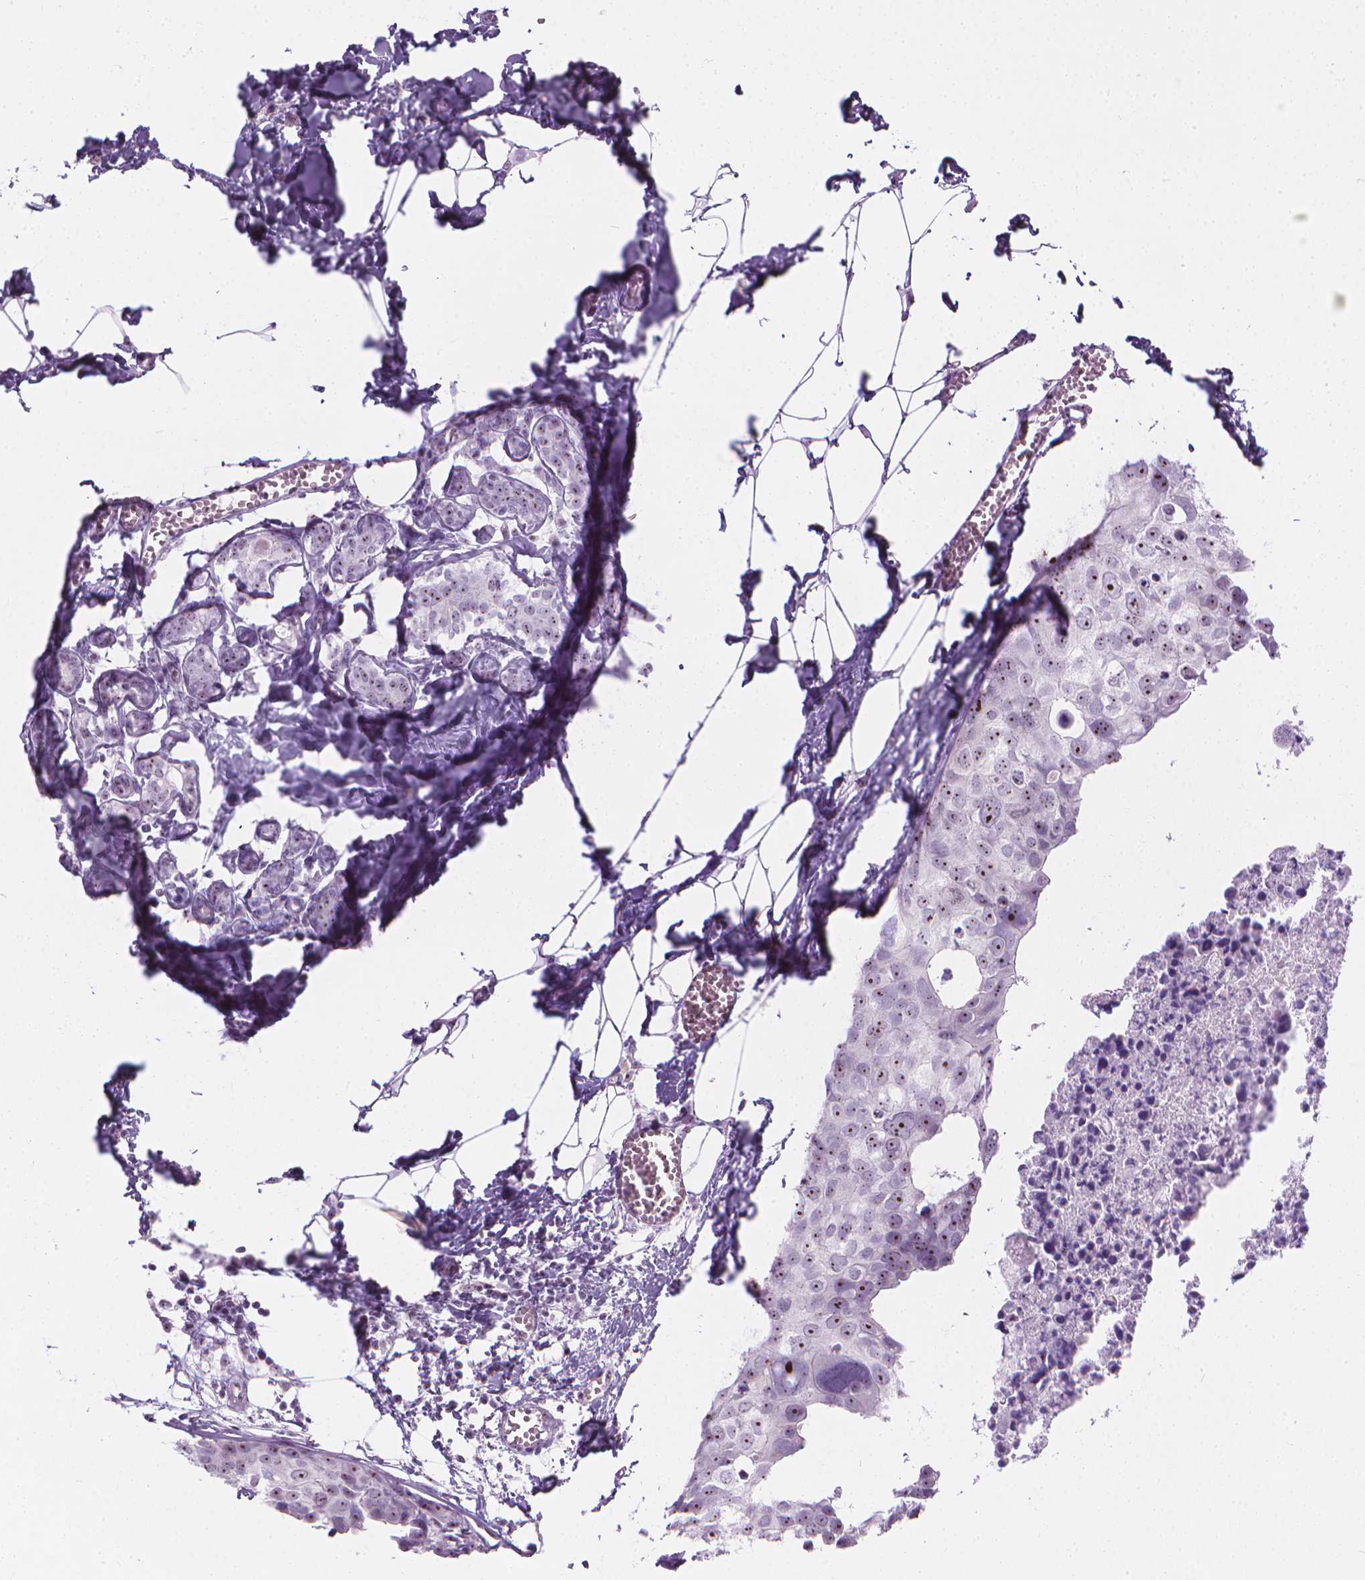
{"staining": {"intensity": "moderate", "quantity": ">75%", "location": "nuclear"}, "tissue": "breast cancer", "cell_type": "Tumor cells", "image_type": "cancer", "snomed": [{"axis": "morphology", "description": "Duct carcinoma"}, {"axis": "topography", "description": "Breast"}], "caption": "Invasive ductal carcinoma (breast) was stained to show a protein in brown. There is medium levels of moderate nuclear positivity in approximately >75% of tumor cells. The protein of interest is stained brown, and the nuclei are stained in blue (DAB IHC with brightfield microscopy, high magnification).", "gene": "NOL7", "patient": {"sex": "female", "age": 38}}